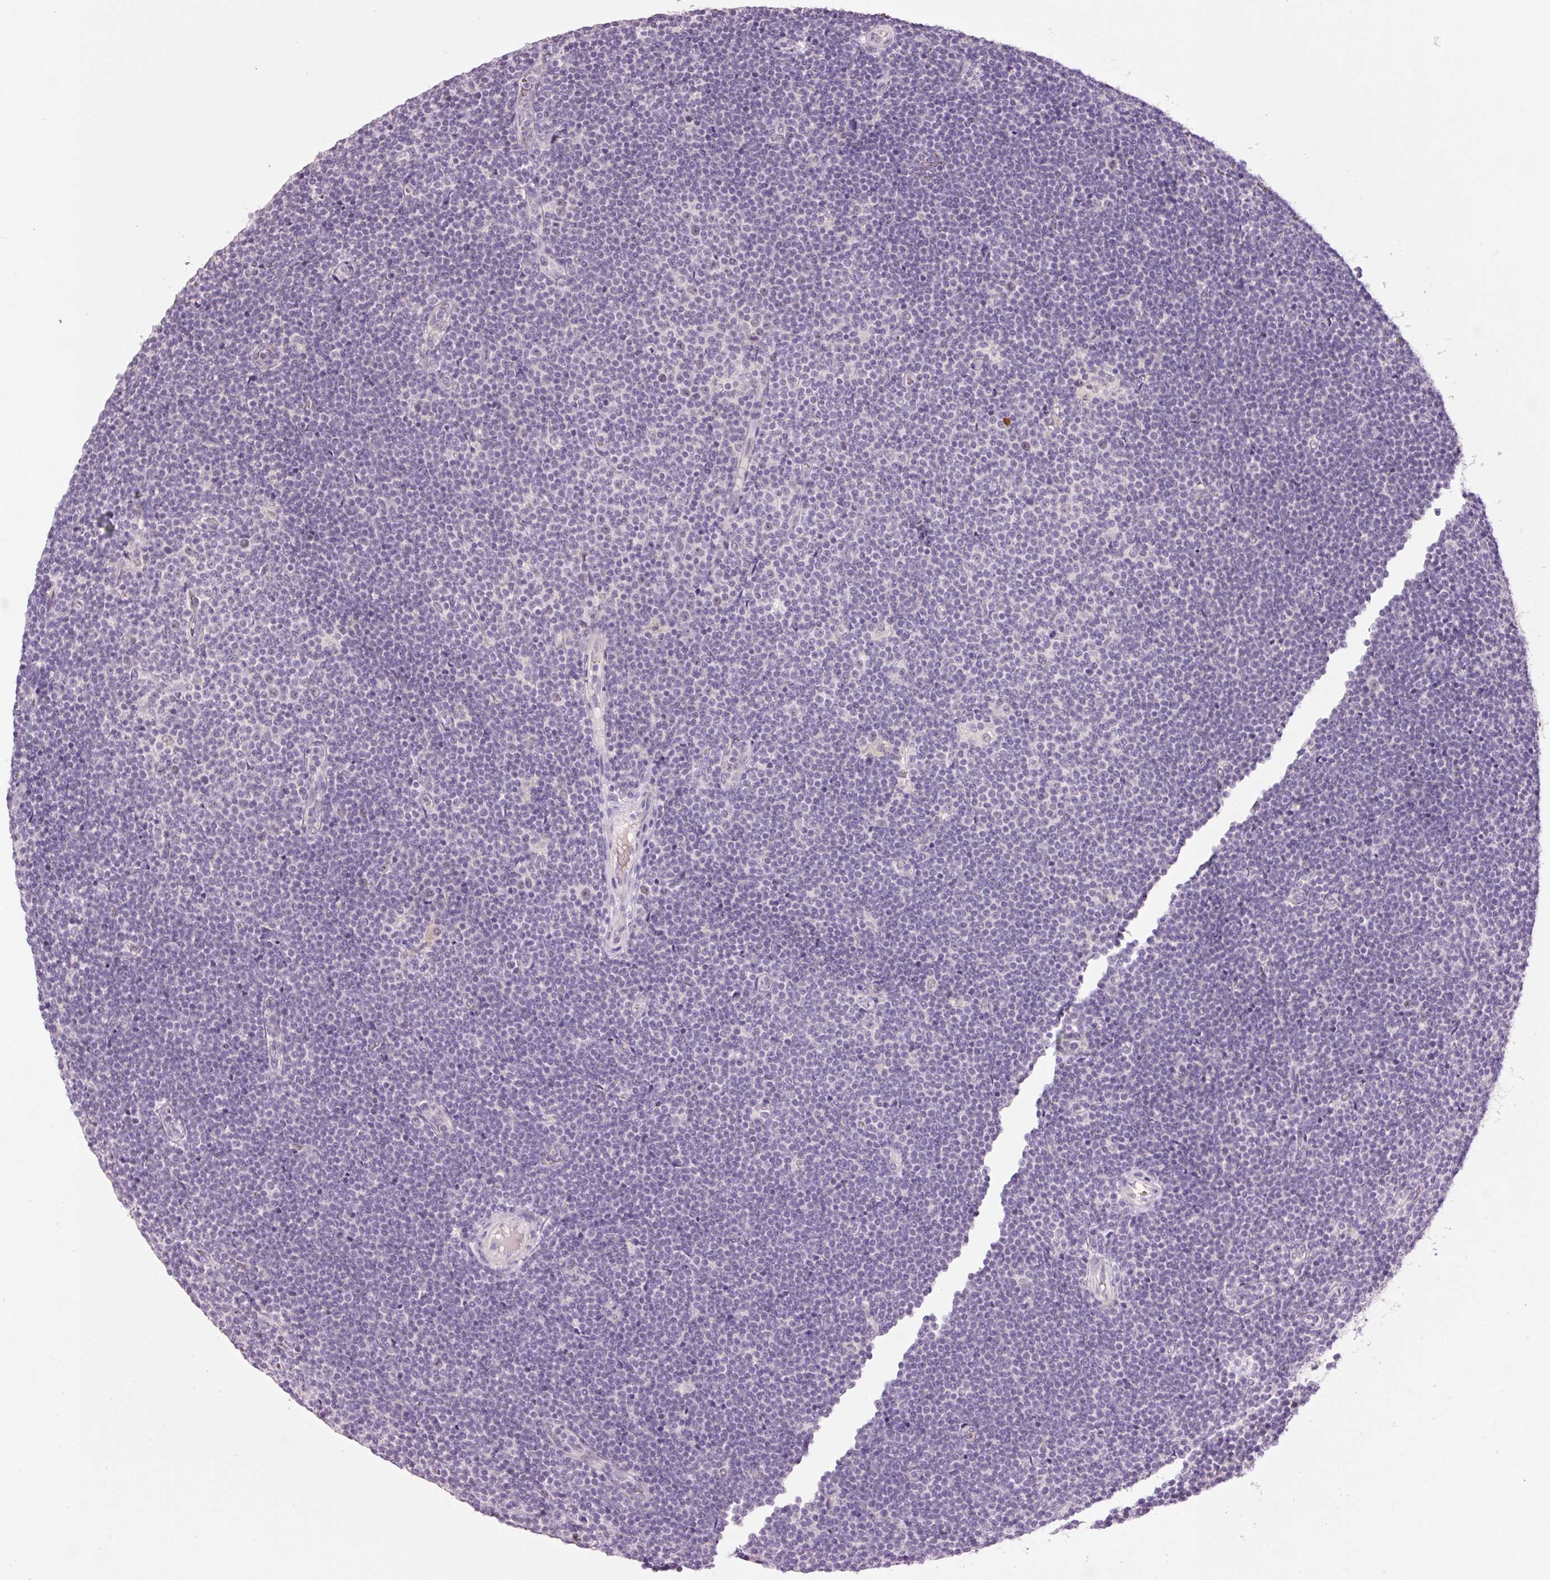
{"staining": {"intensity": "negative", "quantity": "none", "location": "none"}, "tissue": "lymphoma", "cell_type": "Tumor cells", "image_type": "cancer", "snomed": [{"axis": "morphology", "description": "Malignant lymphoma, non-Hodgkin's type, Low grade"}, {"axis": "topography", "description": "Lymph node"}], "caption": "An immunohistochemistry (IHC) micrograph of lymphoma is shown. There is no staining in tumor cells of lymphoma.", "gene": "LY6G6D", "patient": {"sex": "male", "age": 48}}